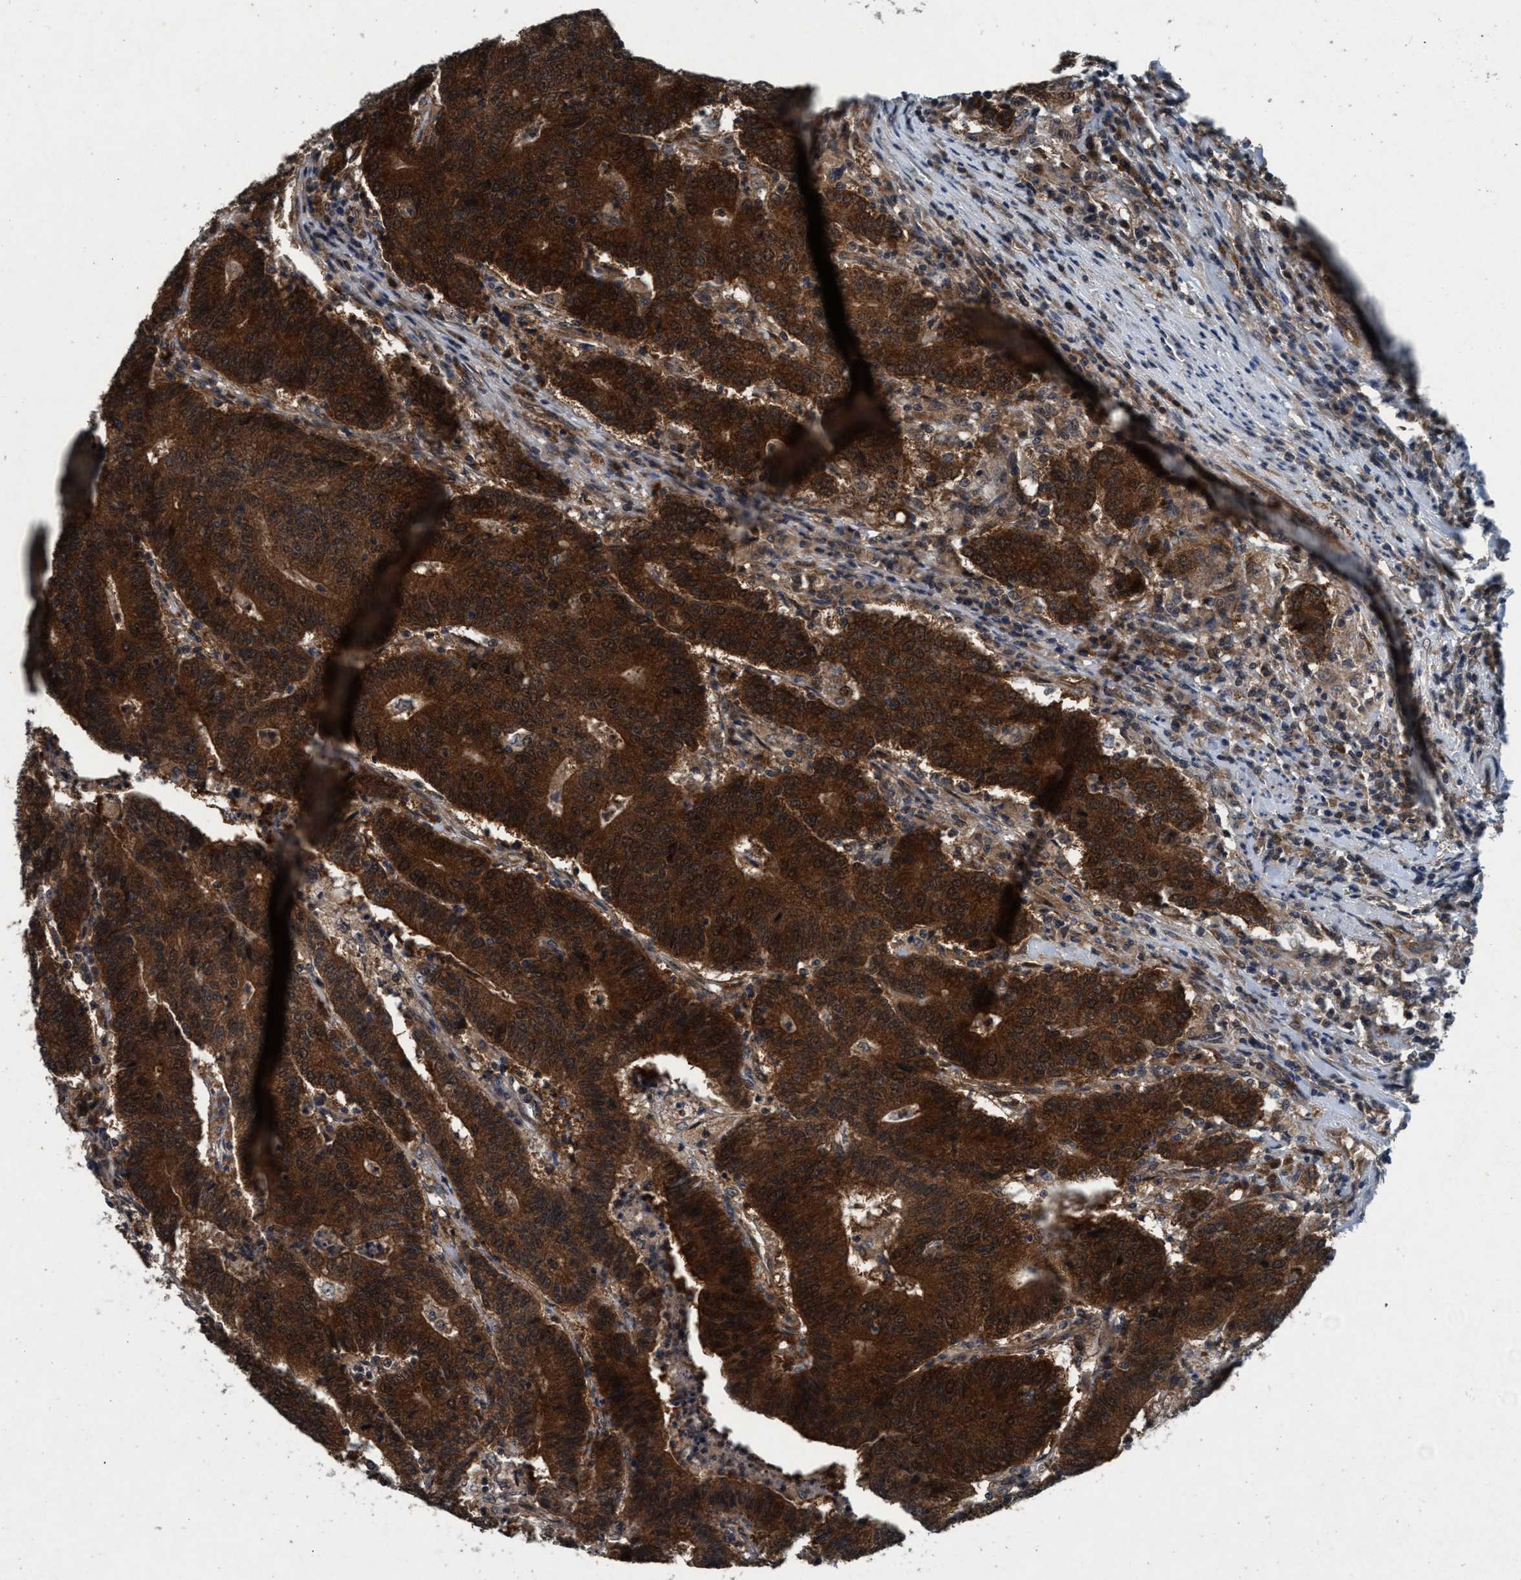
{"staining": {"intensity": "strong", "quantity": ">75%", "location": "cytoplasmic/membranous"}, "tissue": "colorectal cancer", "cell_type": "Tumor cells", "image_type": "cancer", "snomed": [{"axis": "morphology", "description": "Normal tissue, NOS"}, {"axis": "morphology", "description": "Adenocarcinoma, NOS"}, {"axis": "topography", "description": "Colon"}], "caption": "This micrograph shows immunohistochemistry staining of colorectal cancer (adenocarcinoma), with high strong cytoplasmic/membranous staining in approximately >75% of tumor cells.", "gene": "AKT1S1", "patient": {"sex": "female", "age": 75}}